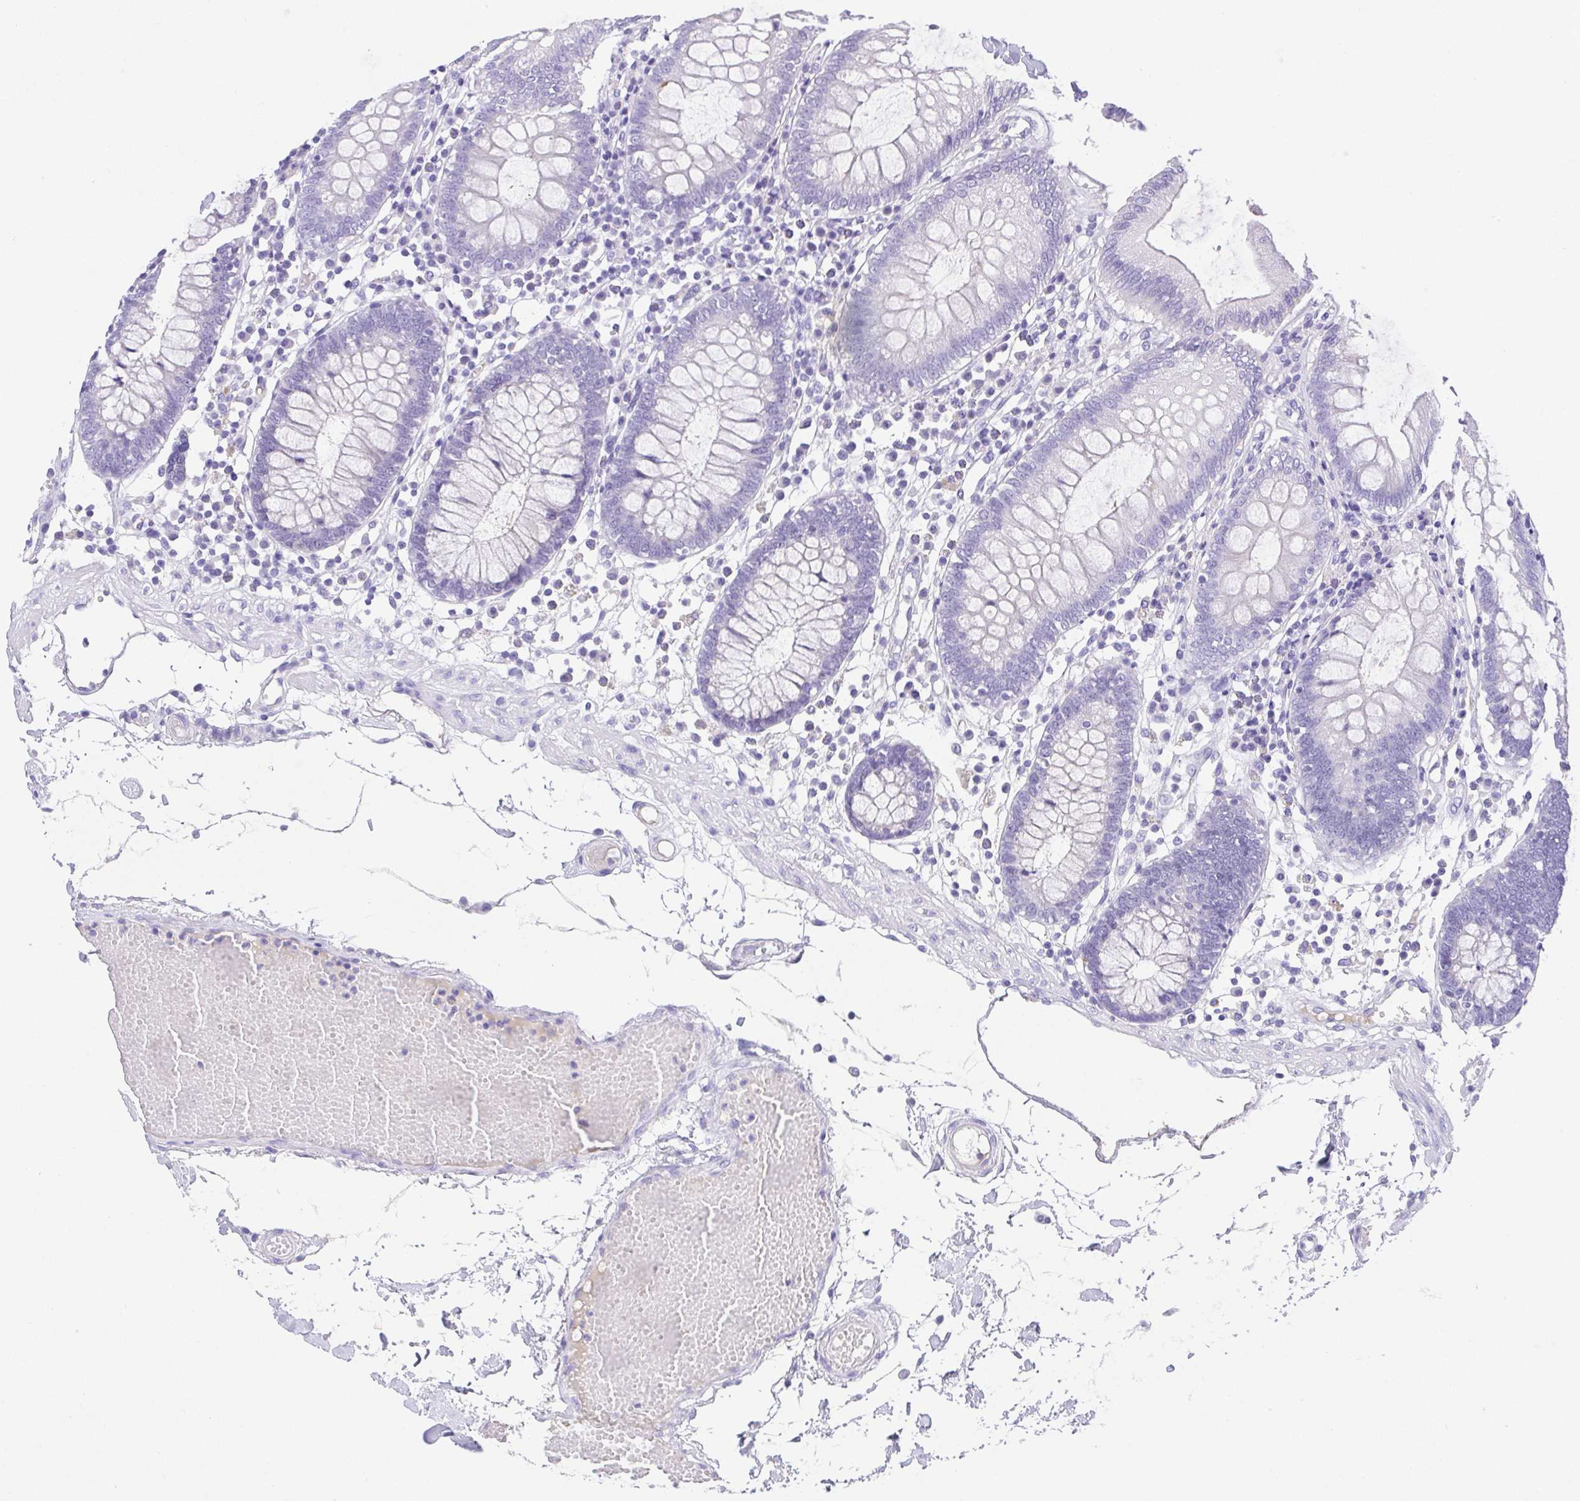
{"staining": {"intensity": "negative", "quantity": "none", "location": "none"}, "tissue": "colon", "cell_type": "Endothelial cells", "image_type": "normal", "snomed": [{"axis": "morphology", "description": "Normal tissue, NOS"}, {"axis": "morphology", "description": "Adenocarcinoma, NOS"}, {"axis": "topography", "description": "Colon"}], "caption": "Immunohistochemistry (IHC) of normal human colon demonstrates no positivity in endothelial cells.", "gene": "SPATA4", "patient": {"sex": "male", "age": 83}}